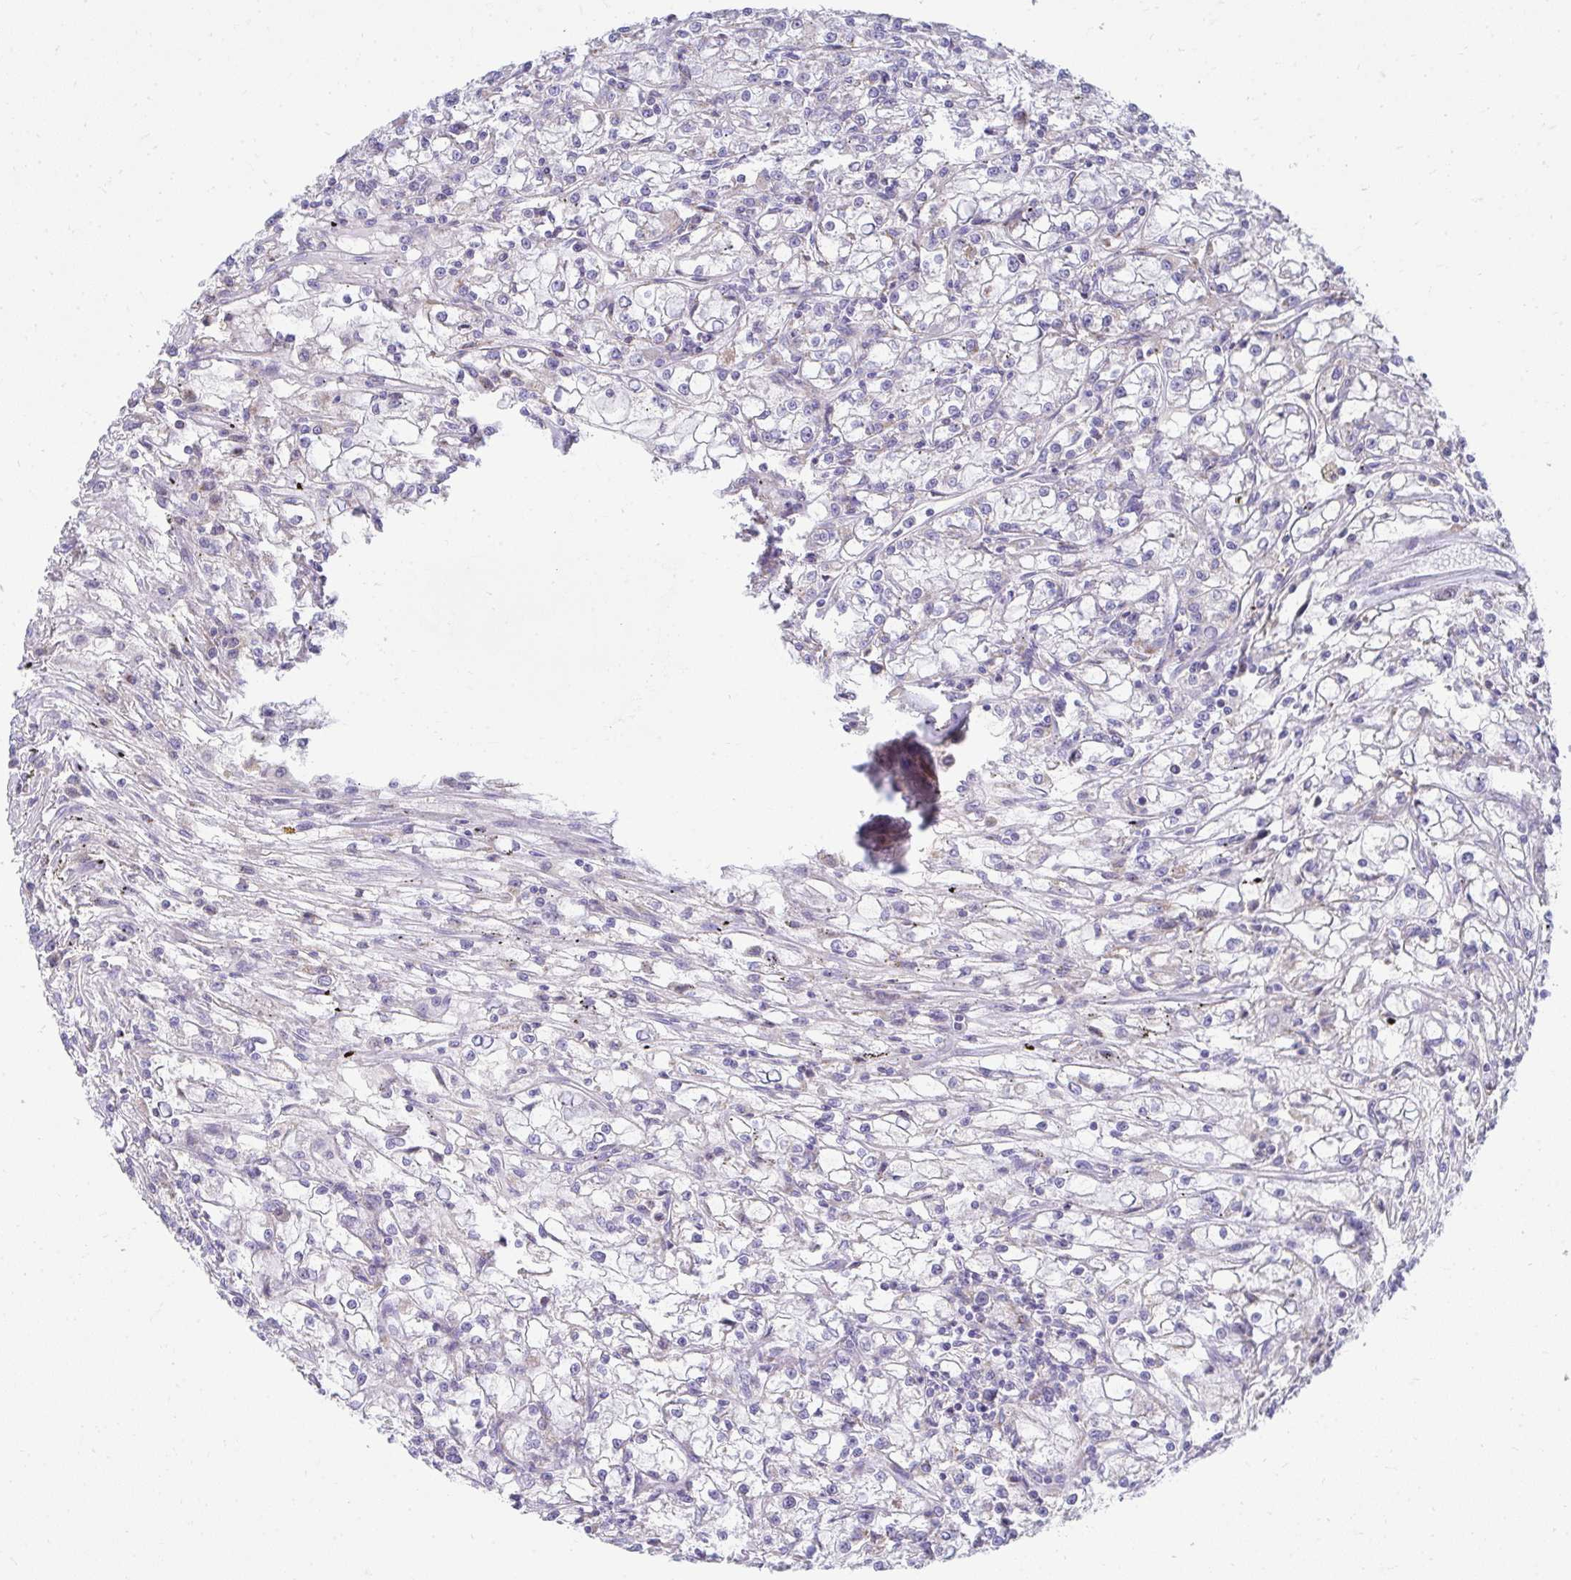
{"staining": {"intensity": "negative", "quantity": "none", "location": "none"}, "tissue": "renal cancer", "cell_type": "Tumor cells", "image_type": "cancer", "snomed": [{"axis": "morphology", "description": "Adenocarcinoma, NOS"}, {"axis": "topography", "description": "Kidney"}], "caption": "A histopathology image of human renal adenocarcinoma is negative for staining in tumor cells.", "gene": "PRRG3", "patient": {"sex": "female", "age": 59}}